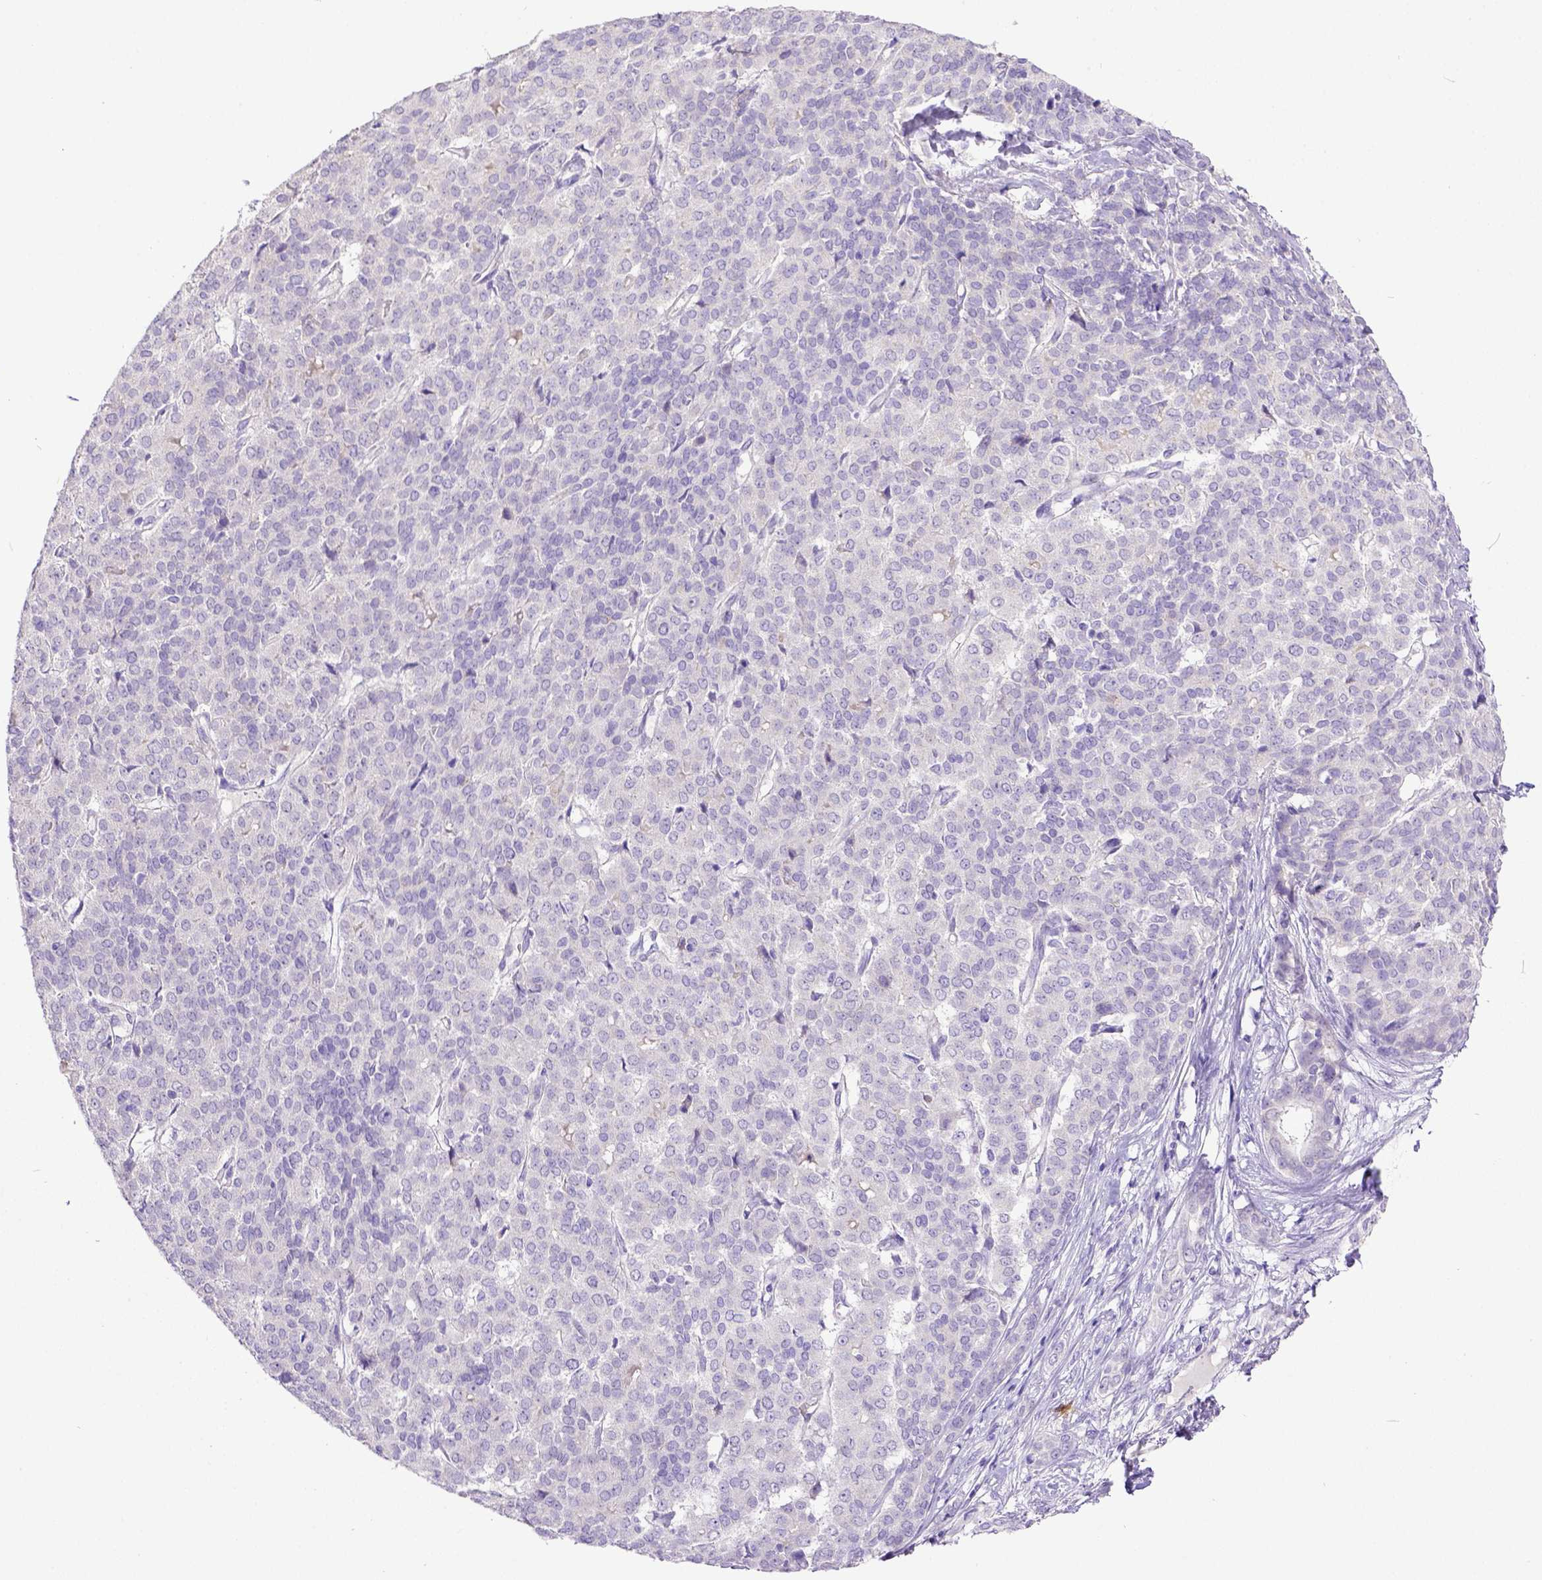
{"staining": {"intensity": "negative", "quantity": "none", "location": "none"}, "tissue": "liver cancer", "cell_type": "Tumor cells", "image_type": "cancer", "snomed": [{"axis": "morphology", "description": "Cholangiocarcinoma"}, {"axis": "topography", "description": "Liver"}], "caption": "A high-resolution histopathology image shows IHC staining of cholangiocarcinoma (liver), which exhibits no significant expression in tumor cells.", "gene": "KIT", "patient": {"sex": "female", "age": 47}}